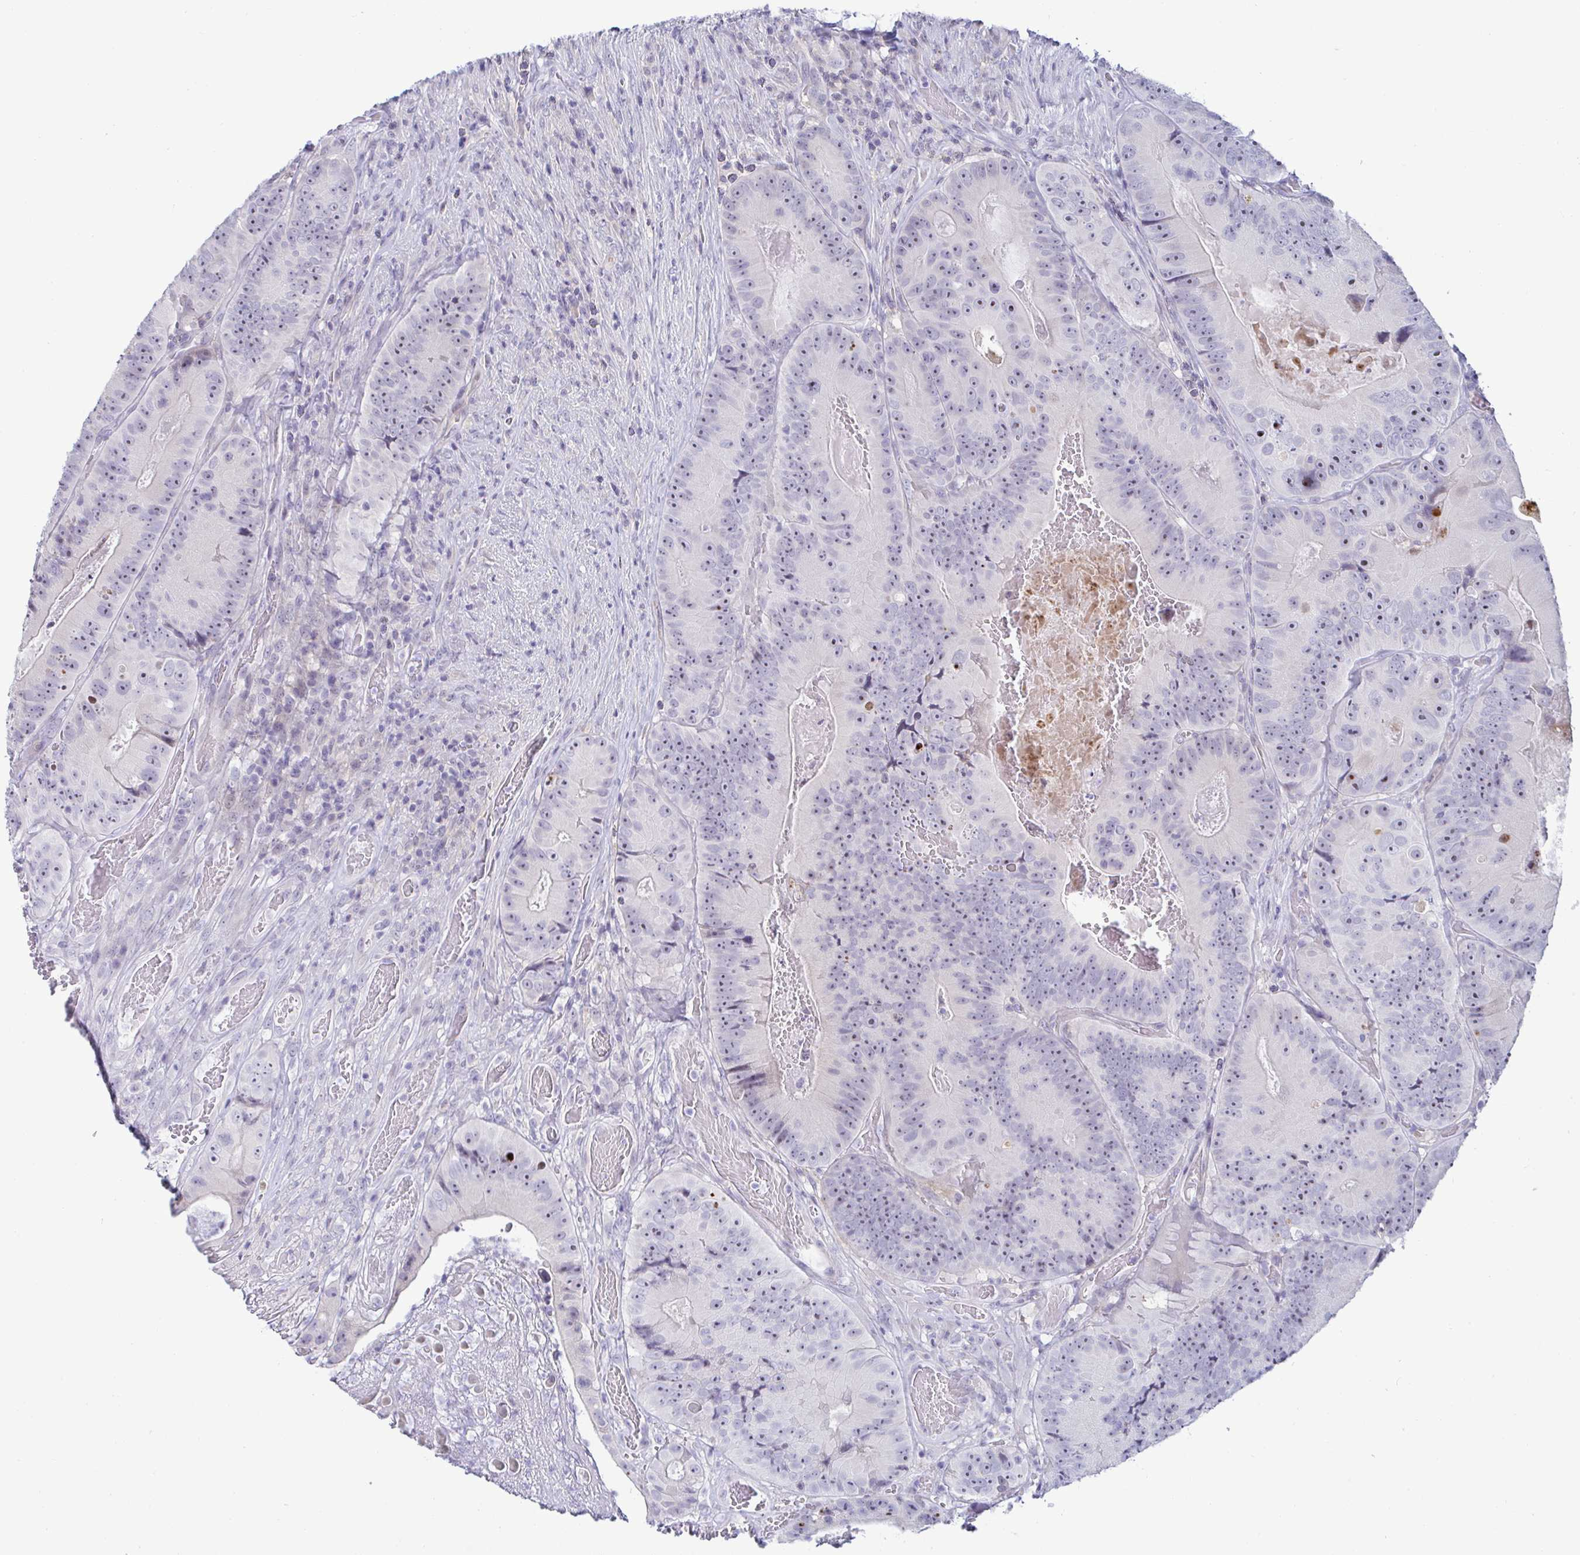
{"staining": {"intensity": "negative", "quantity": "none", "location": "none"}, "tissue": "colorectal cancer", "cell_type": "Tumor cells", "image_type": "cancer", "snomed": [{"axis": "morphology", "description": "Adenocarcinoma, NOS"}, {"axis": "topography", "description": "Colon"}], "caption": "DAB (3,3'-diaminobenzidine) immunohistochemical staining of human colorectal cancer shows no significant expression in tumor cells.", "gene": "GSTM1", "patient": {"sex": "female", "age": 86}}